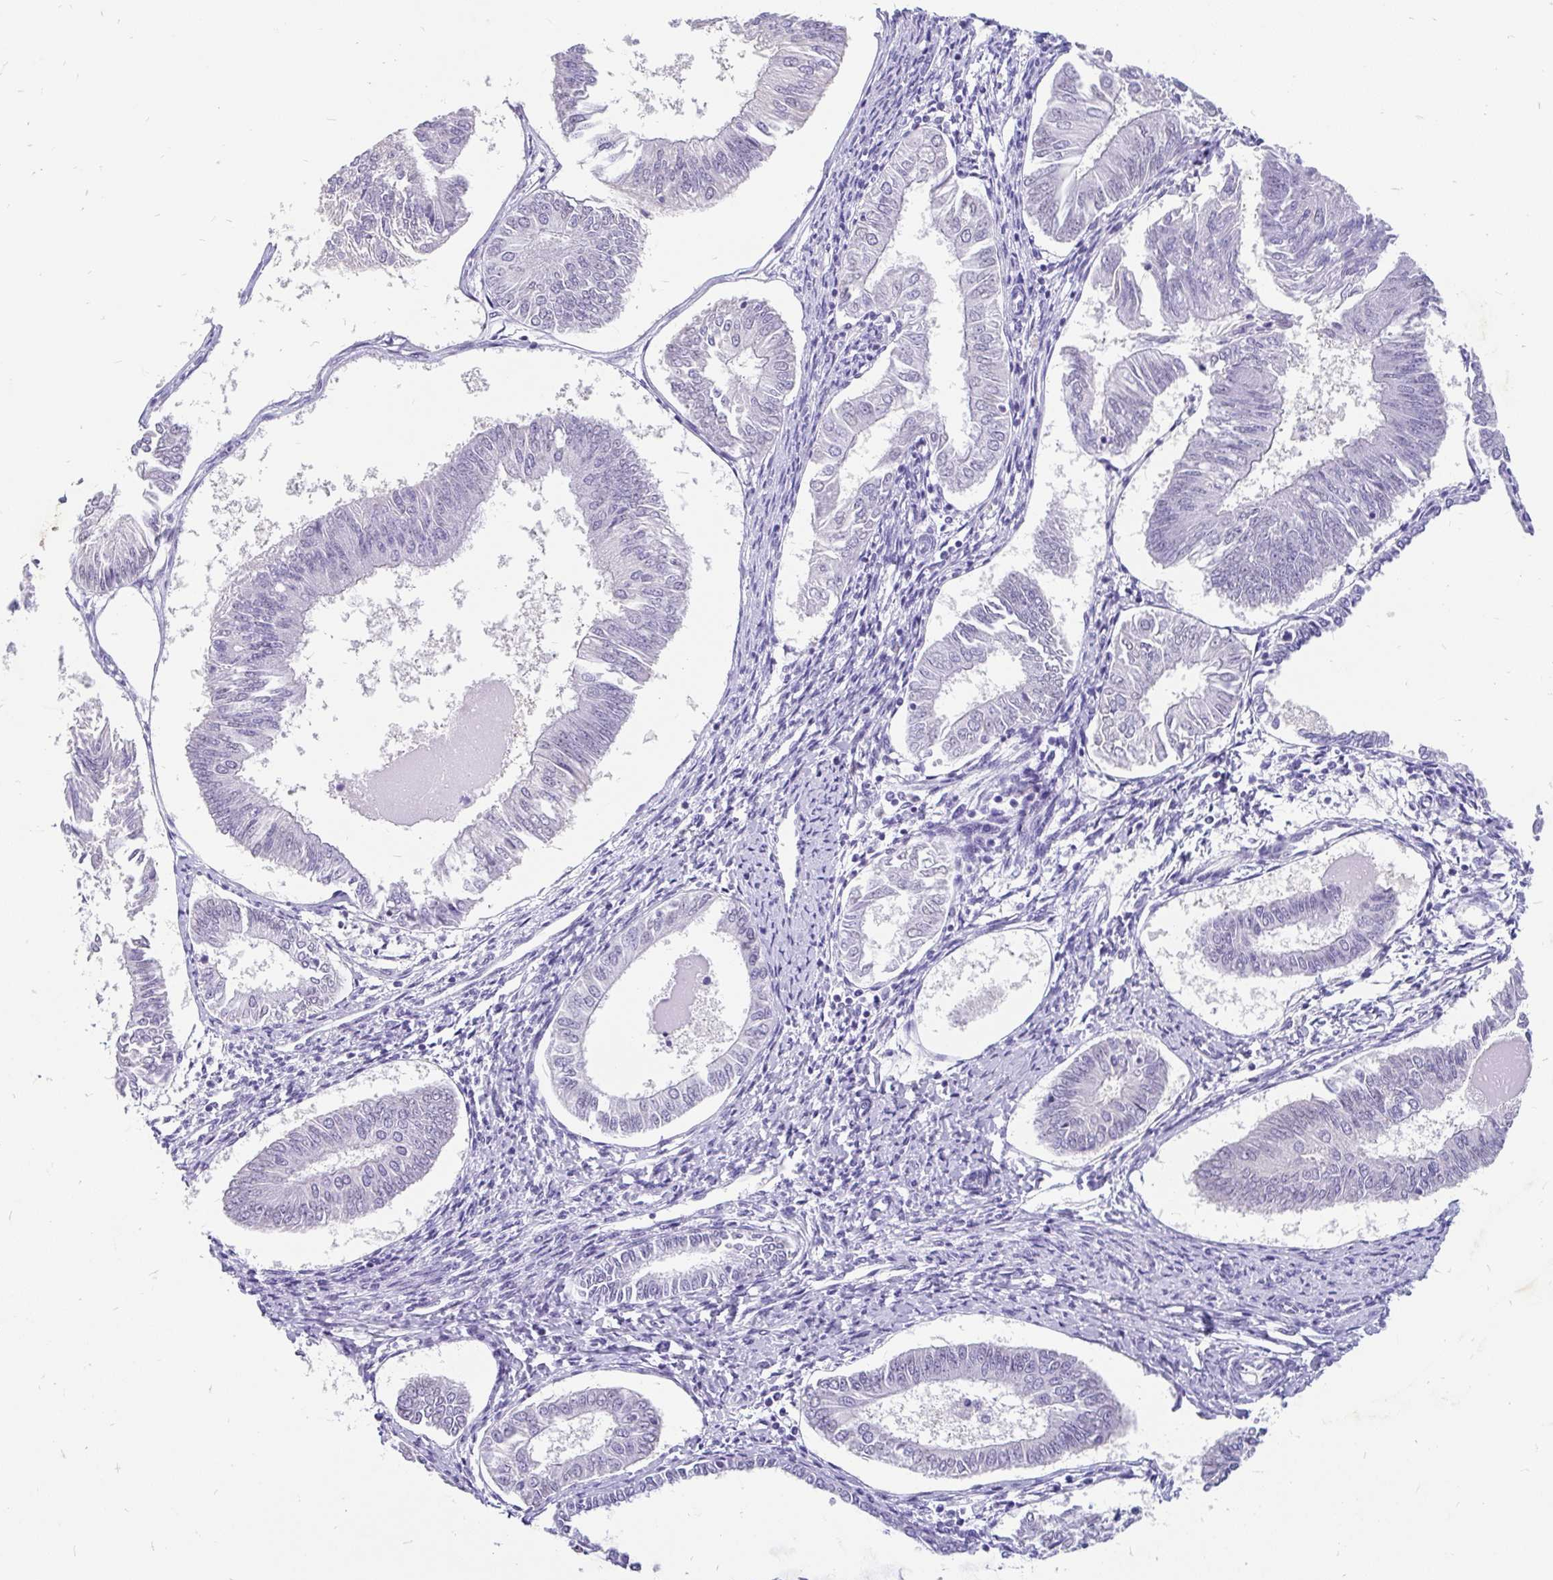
{"staining": {"intensity": "negative", "quantity": "none", "location": "none"}, "tissue": "endometrial cancer", "cell_type": "Tumor cells", "image_type": "cancer", "snomed": [{"axis": "morphology", "description": "Adenocarcinoma, NOS"}, {"axis": "topography", "description": "Endometrium"}], "caption": "This is an IHC micrograph of endometrial cancer (adenocarcinoma). There is no staining in tumor cells.", "gene": "EML5", "patient": {"sex": "female", "age": 58}}